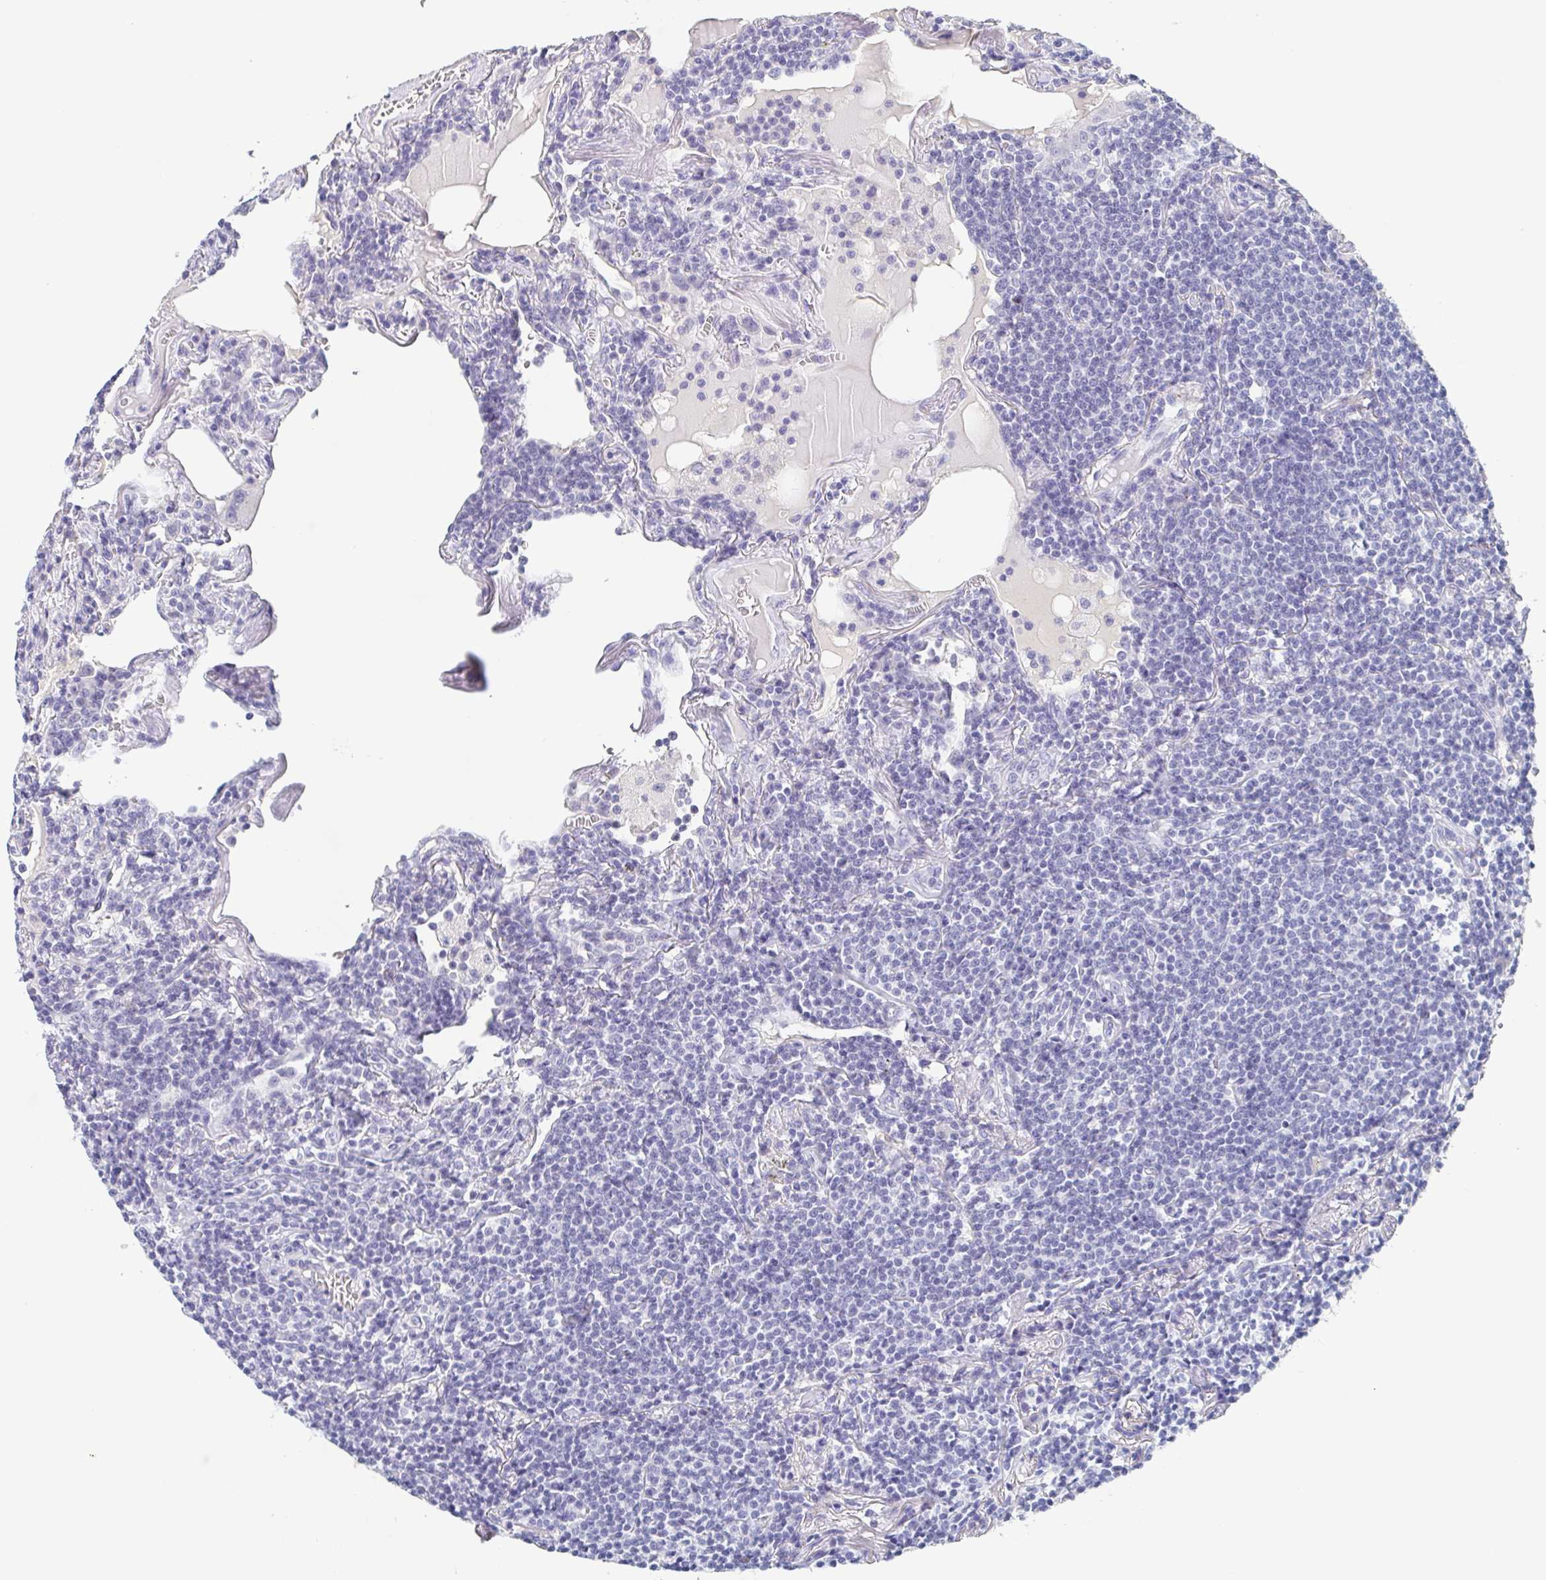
{"staining": {"intensity": "negative", "quantity": "none", "location": "none"}, "tissue": "lymphoma", "cell_type": "Tumor cells", "image_type": "cancer", "snomed": [{"axis": "morphology", "description": "Malignant lymphoma, non-Hodgkin's type, Low grade"}, {"axis": "topography", "description": "Lung"}], "caption": "Tumor cells are negative for brown protein staining in lymphoma.", "gene": "ITLN1", "patient": {"sex": "female", "age": 71}}